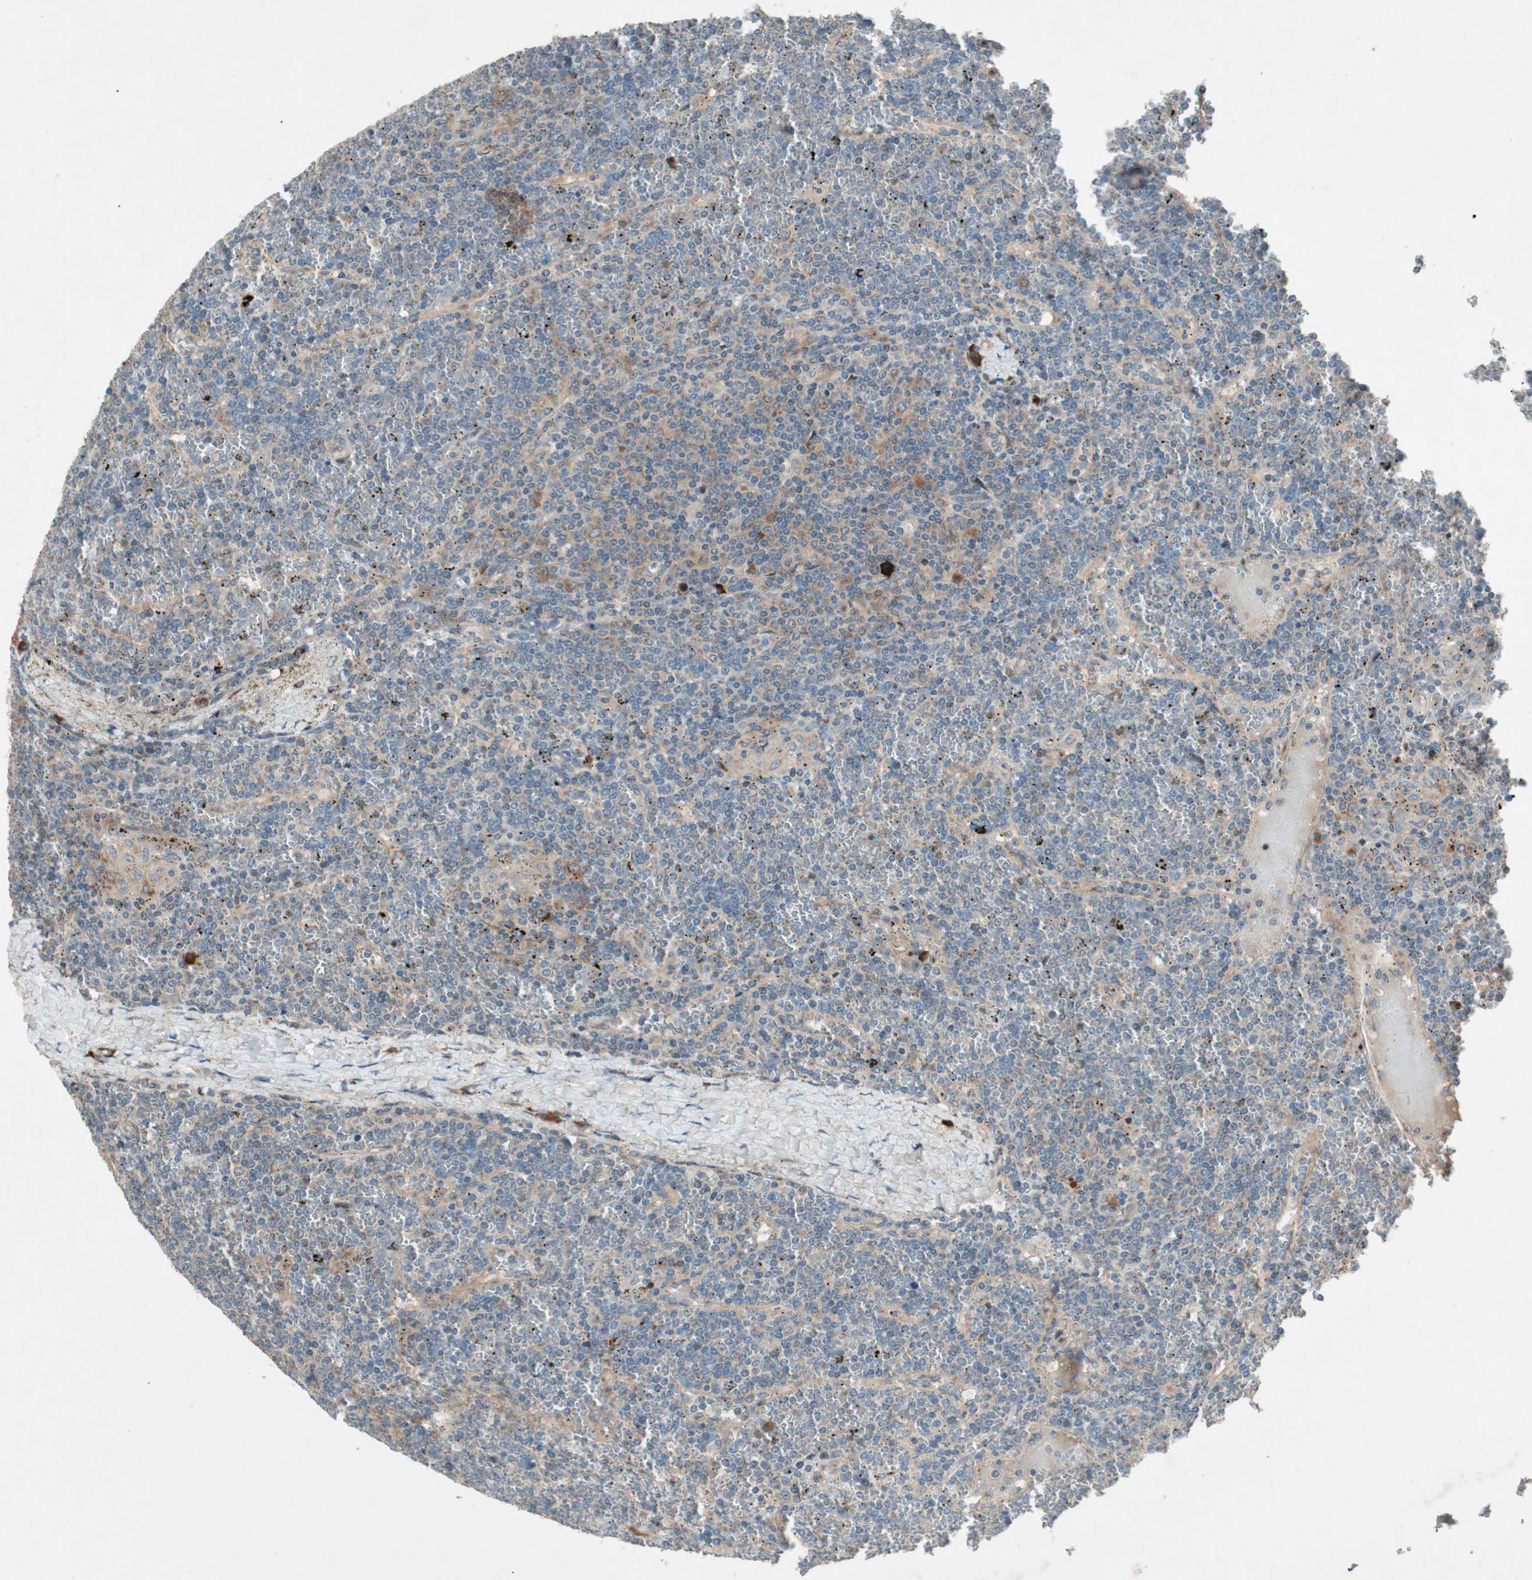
{"staining": {"intensity": "weak", "quantity": "25%-75%", "location": "cytoplasmic/membranous"}, "tissue": "lymphoma", "cell_type": "Tumor cells", "image_type": "cancer", "snomed": [{"axis": "morphology", "description": "Malignant lymphoma, non-Hodgkin's type, Low grade"}, {"axis": "topography", "description": "Spleen"}], "caption": "The image reveals a brown stain indicating the presence of a protein in the cytoplasmic/membranous of tumor cells in lymphoma.", "gene": "APOO", "patient": {"sex": "female", "age": 19}}